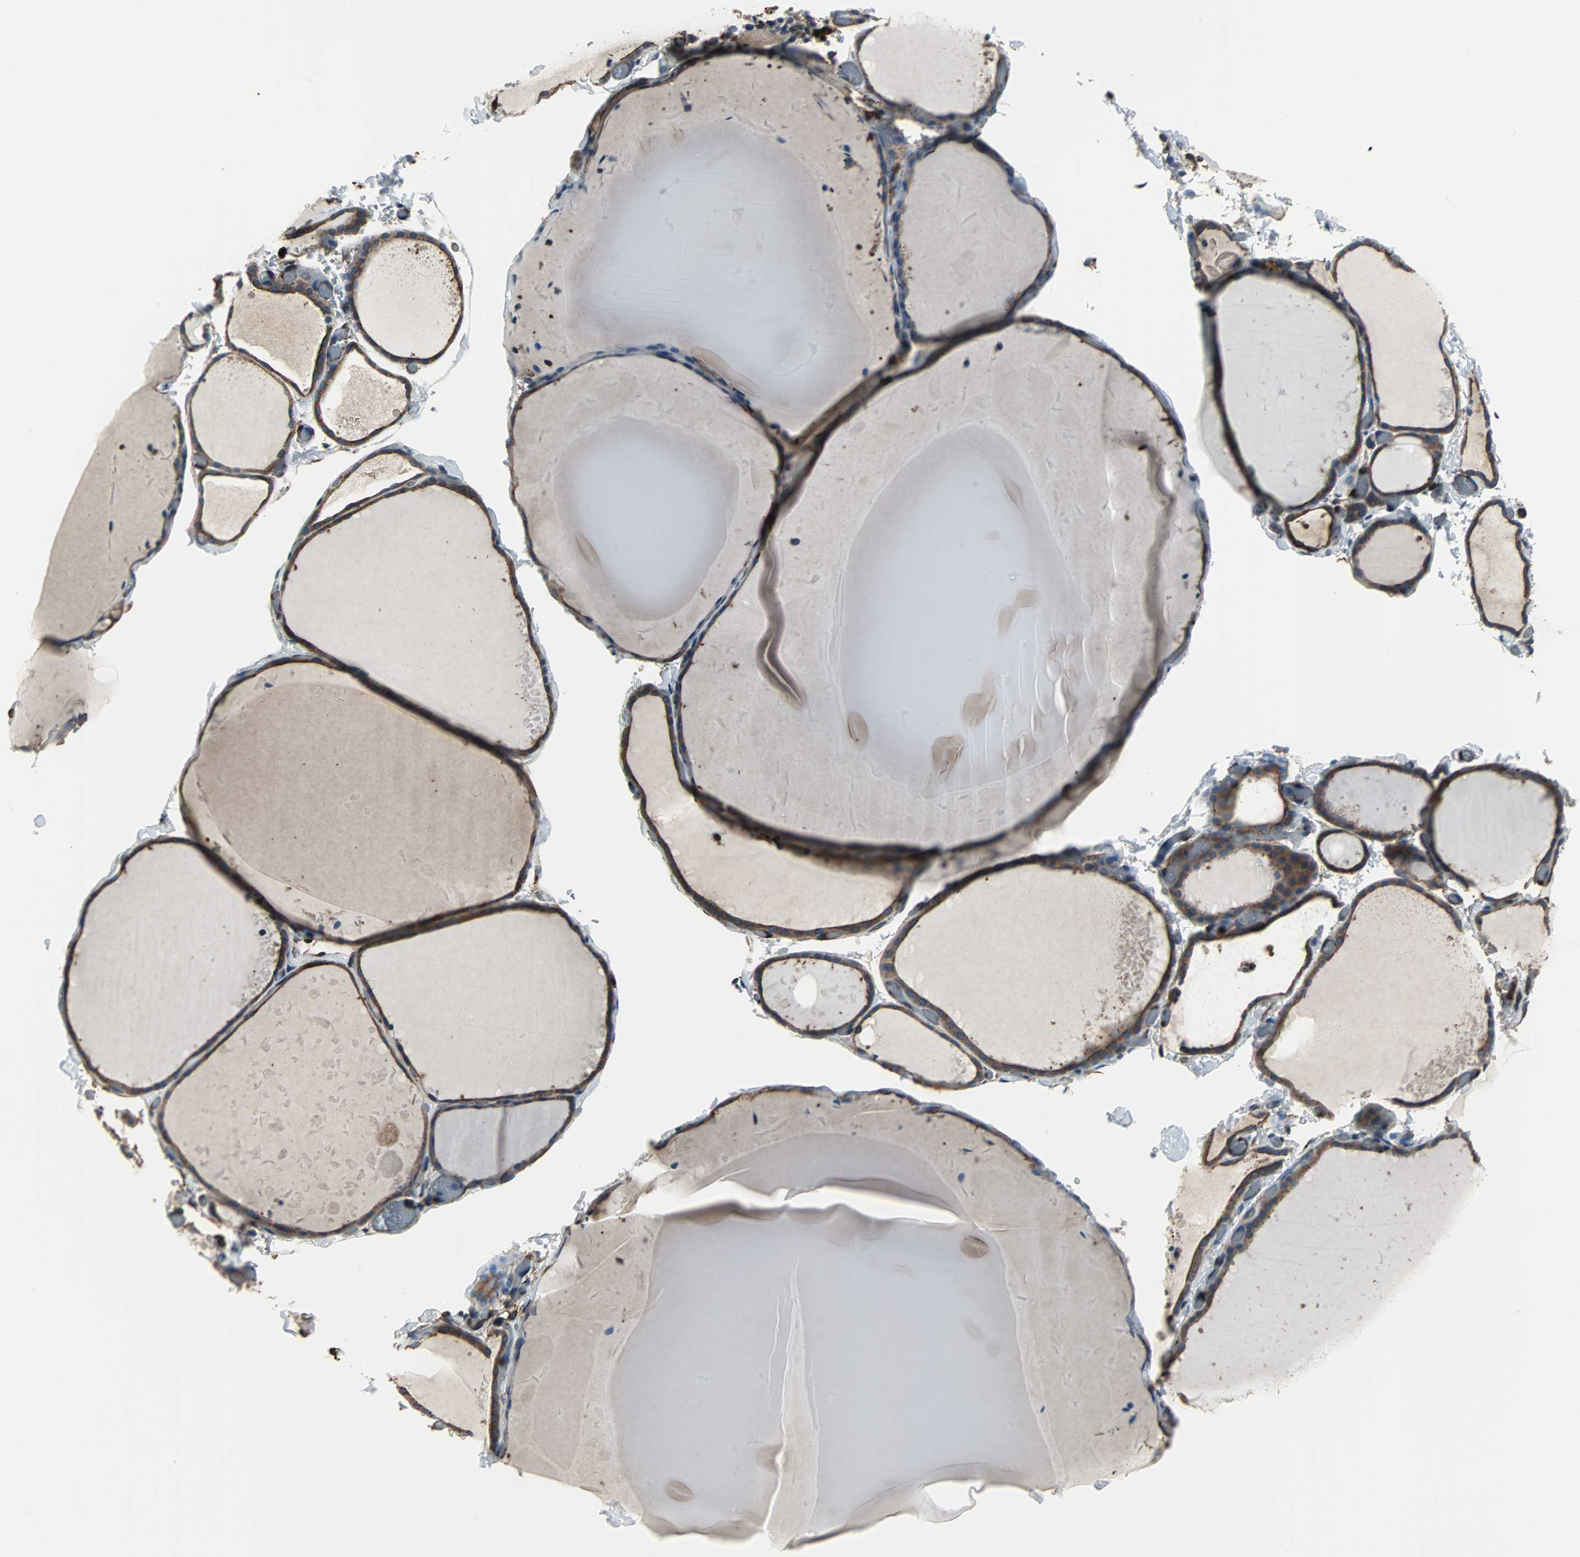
{"staining": {"intensity": "strong", "quantity": ">75%", "location": "cytoplasmic/membranous"}, "tissue": "thyroid gland", "cell_type": "Glandular cells", "image_type": "normal", "snomed": [{"axis": "morphology", "description": "Normal tissue, NOS"}, {"axis": "topography", "description": "Thyroid gland"}], "caption": "About >75% of glandular cells in normal thyroid gland show strong cytoplasmic/membranous protein expression as visualized by brown immunohistochemical staining.", "gene": "ACTN1", "patient": {"sex": "female", "age": 22}}